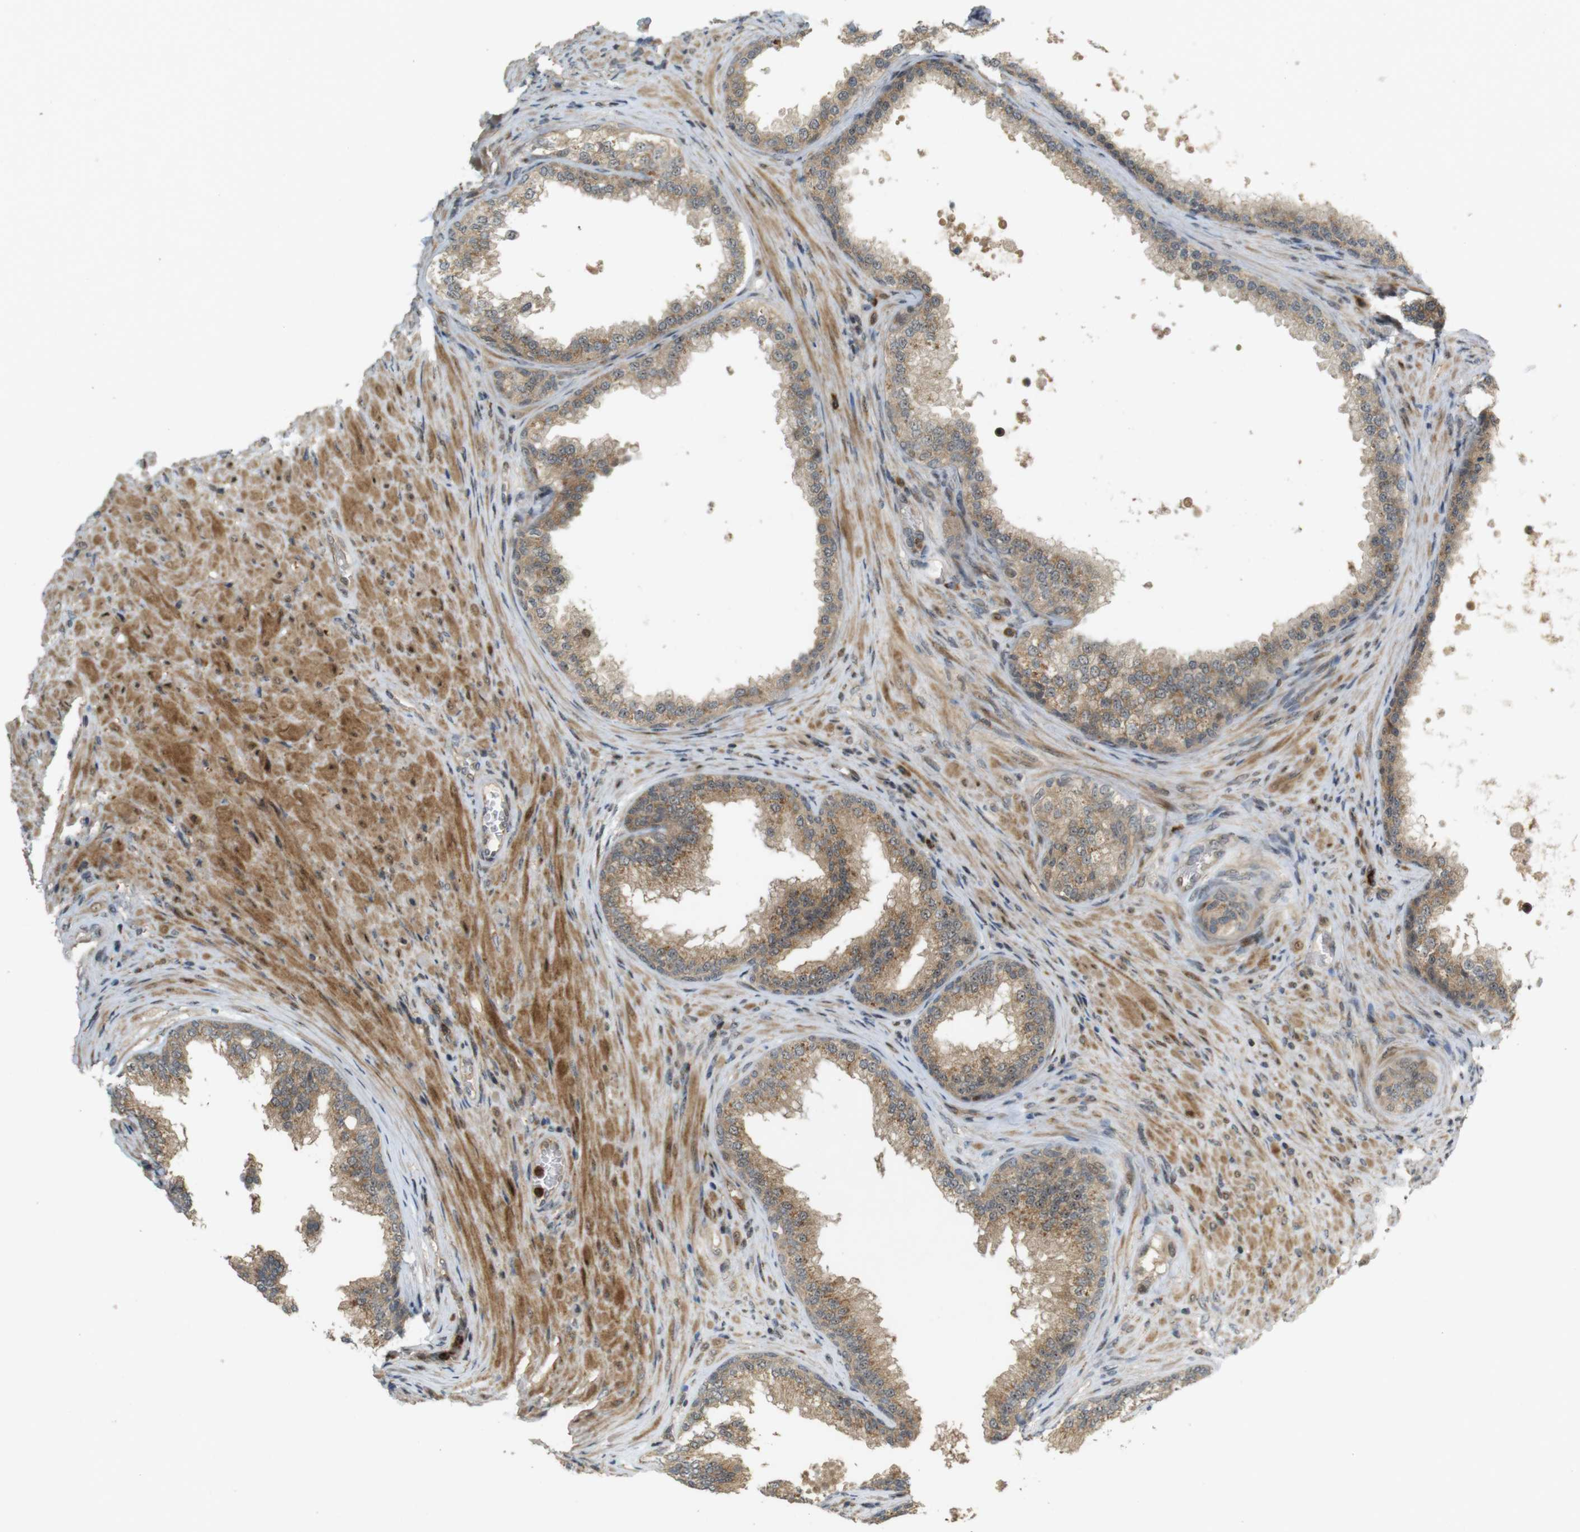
{"staining": {"intensity": "moderate", "quantity": ">75%", "location": "cytoplasmic/membranous,nuclear"}, "tissue": "prostate", "cell_type": "Glandular cells", "image_type": "normal", "snomed": [{"axis": "morphology", "description": "Normal tissue, NOS"}, {"axis": "topography", "description": "Prostate"}], "caption": "This is a histology image of immunohistochemistry (IHC) staining of unremarkable prostate, which shows moderate positivity in the cytoplasmic/membranous,nuclear of glandular cells.", "gene": "TMX3", "patient": {"sex": "male", "age": 76}}